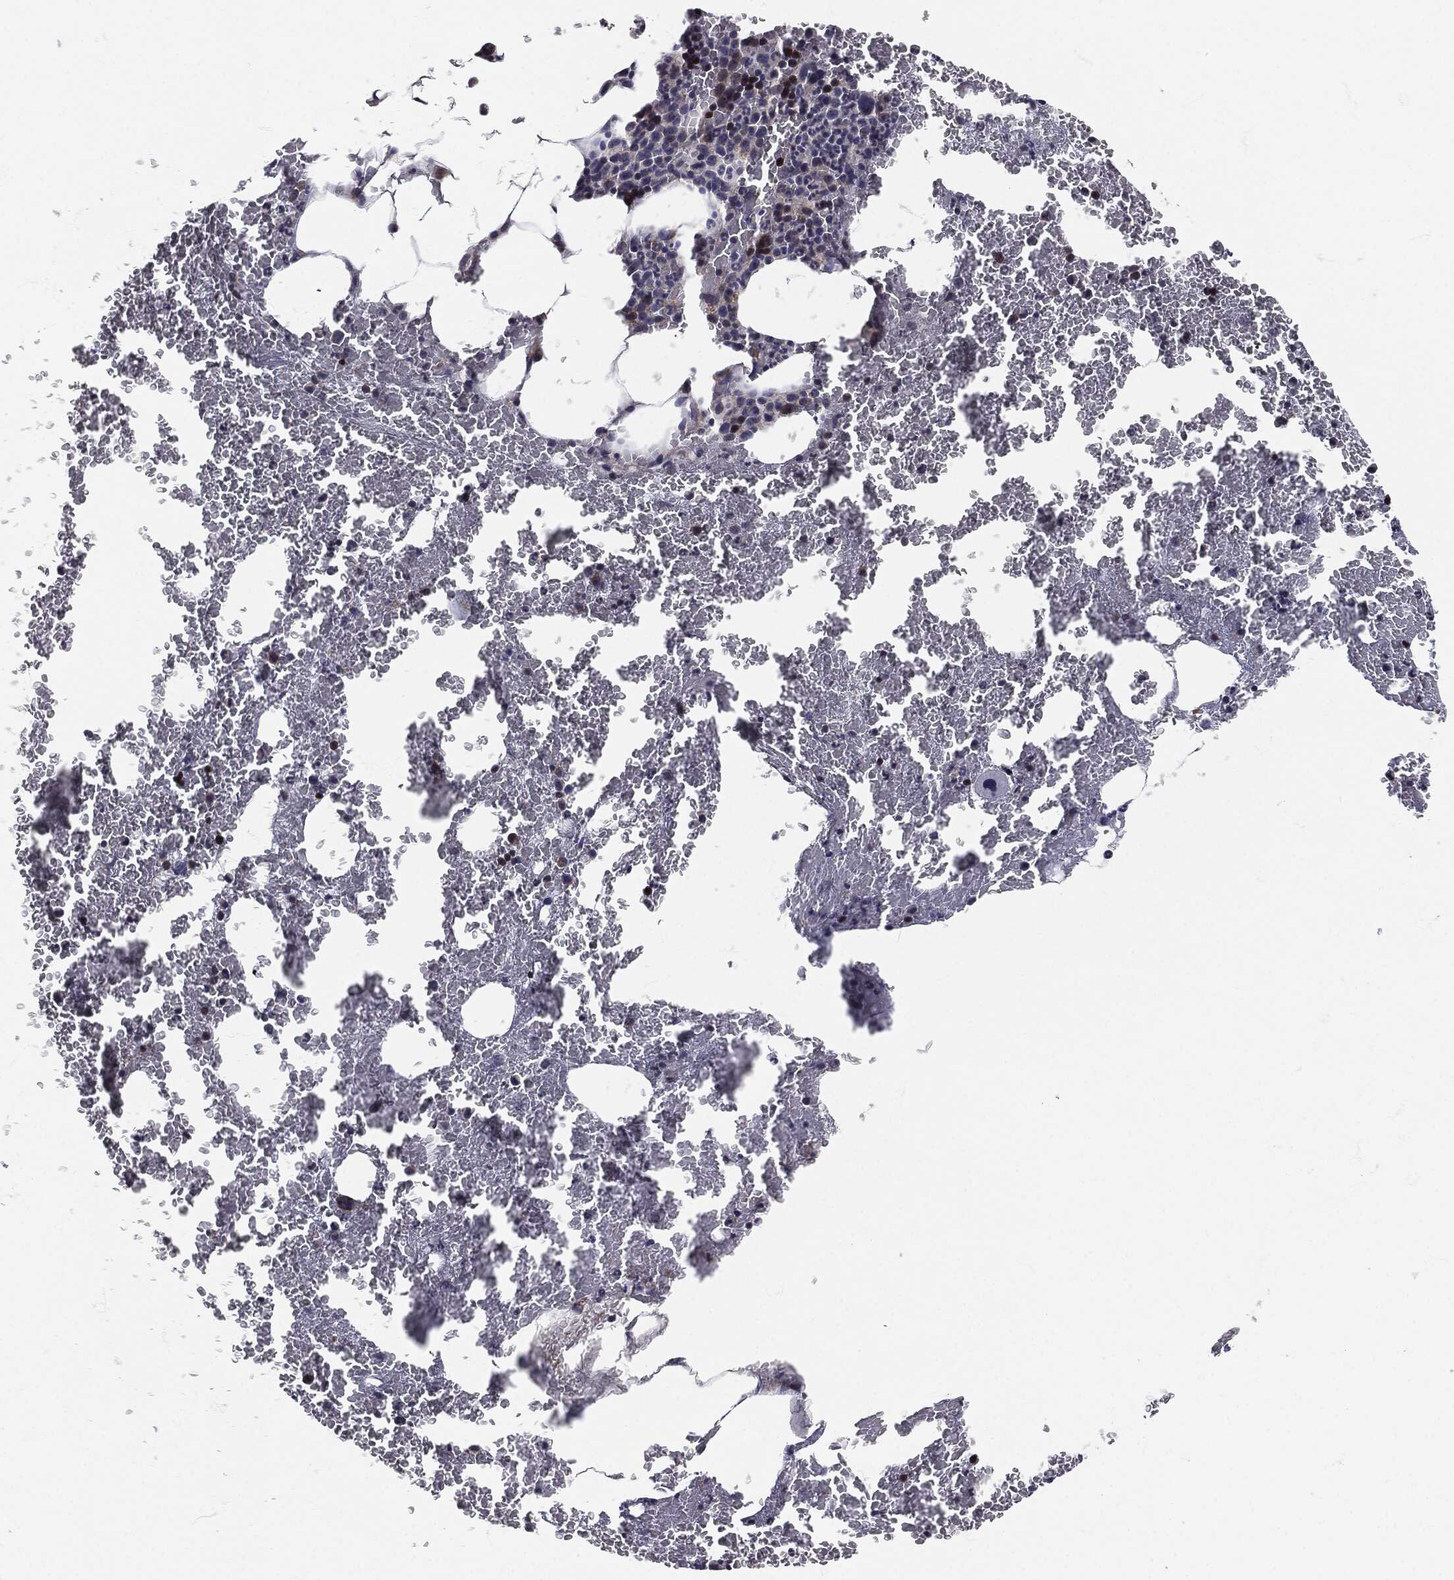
{"staining": {"intensity": "strong", "quantity": "<25%", "location": "nuclear"}, "tissue": "bone marrow", "cell_type": "Hematopoietic cells", "image_type": "normal", "snomed": [{"axis": "morphology", "description": "Normal tissue, NOS"}, {"axis": "topography", "description": "Bone marrow"}], "caption": "Bone marrow stained for a protein displays strong nuclear positivity in hematopoietic cells.", "gene": "SIGLEC9", "patient": {"sex": "male", "age": 91}}